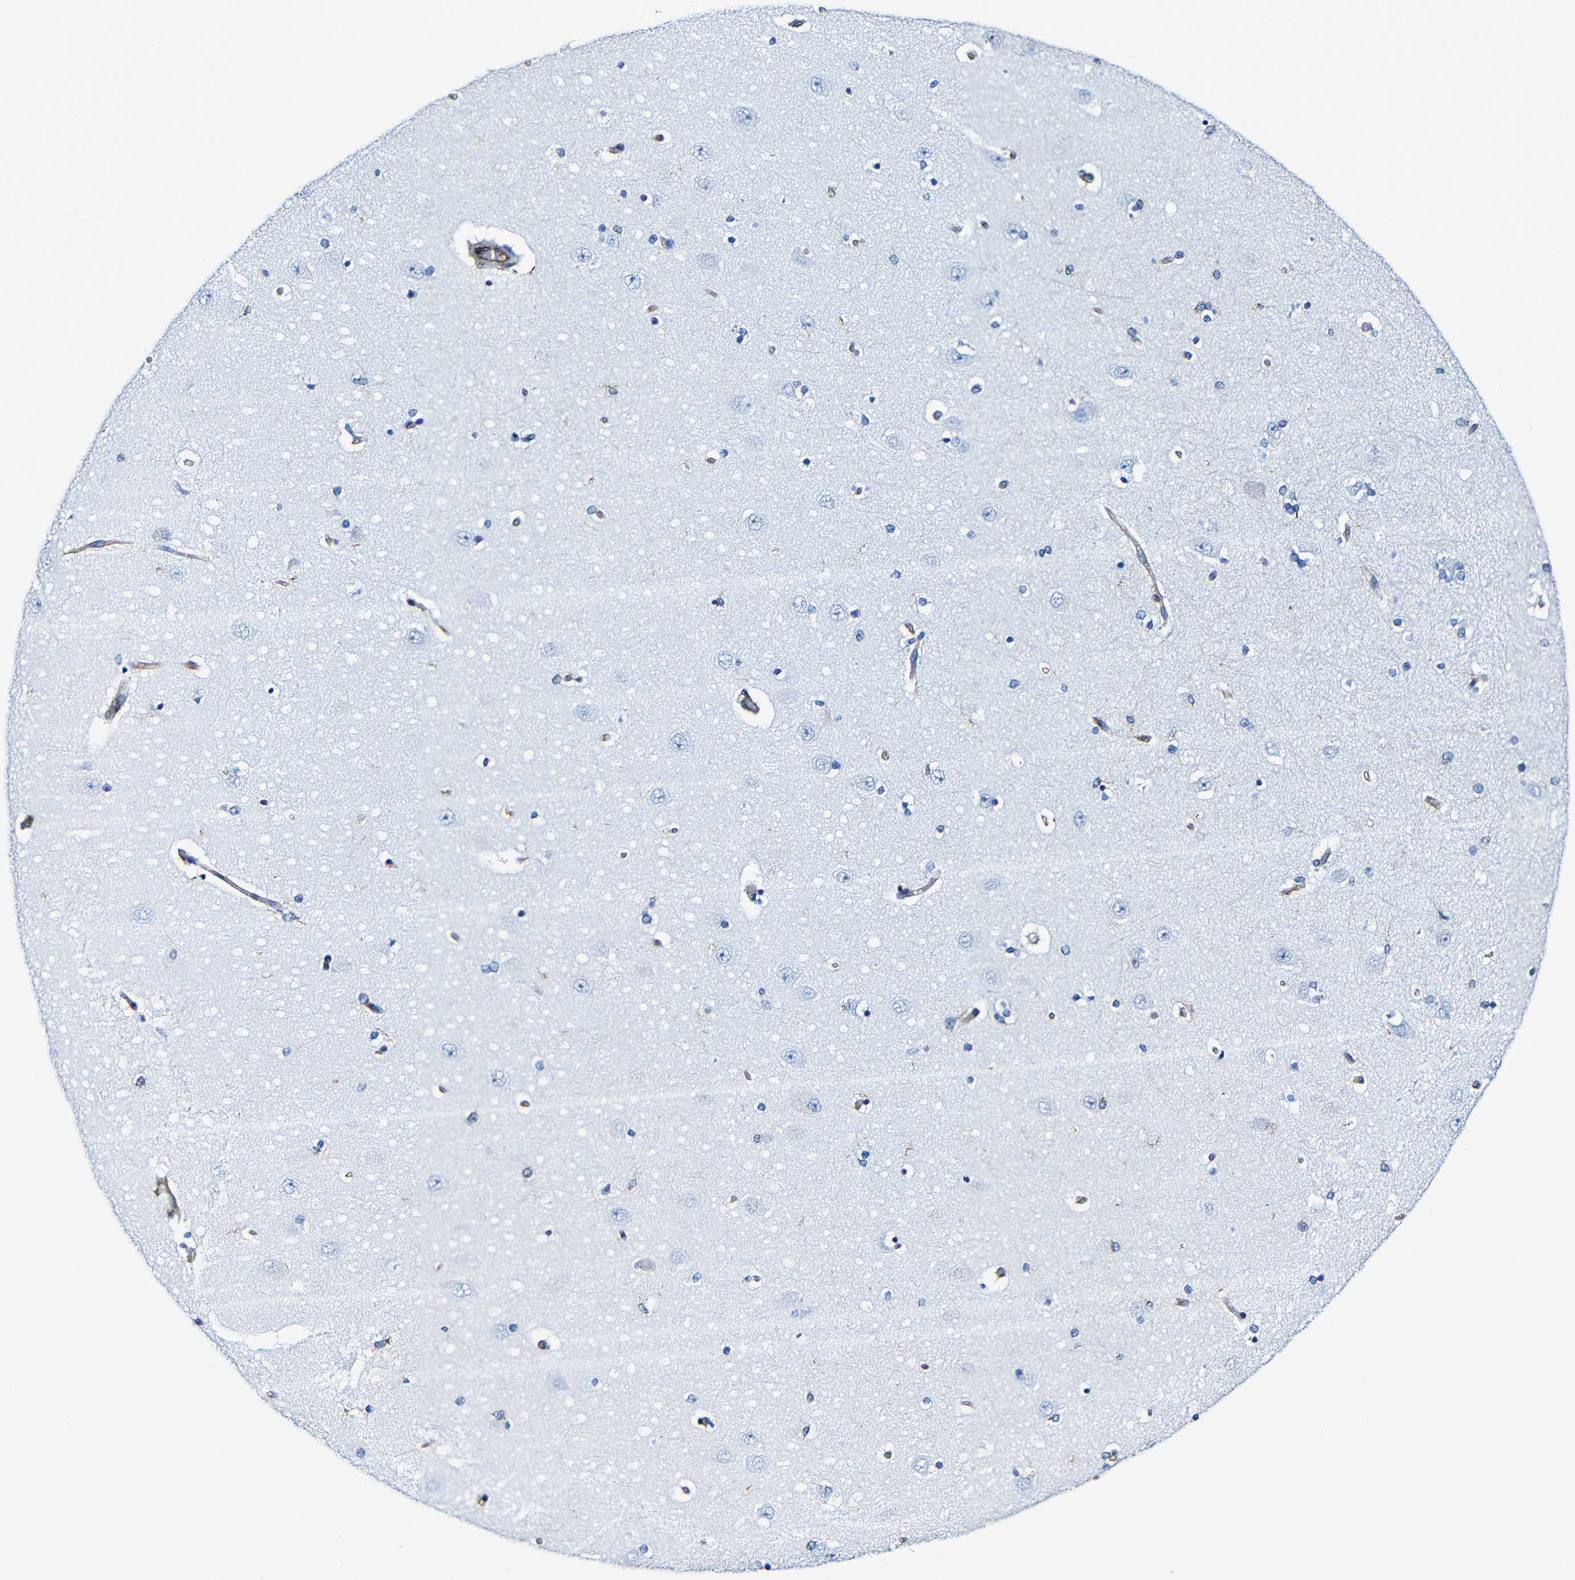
{"staining": {"intensity": "negative", "quantity": "none", "location": "none"}, "tissue": "hippocampus", "cell_type": "Glial cells", "image_type": "normal", "snomed": [{"axis": "morphology", "description": "Normal tissue, NOS"}, {"axis": "topography", "description": "Hippocampus"}], "caption": "Immunohistochemistry (IHC) image of unremarkable human hippocampus stained for a protein (brown), which demonstrates no positivity in glial cells.", "gene": "MSN", "patient": {"sex": "female", "age": 54}}